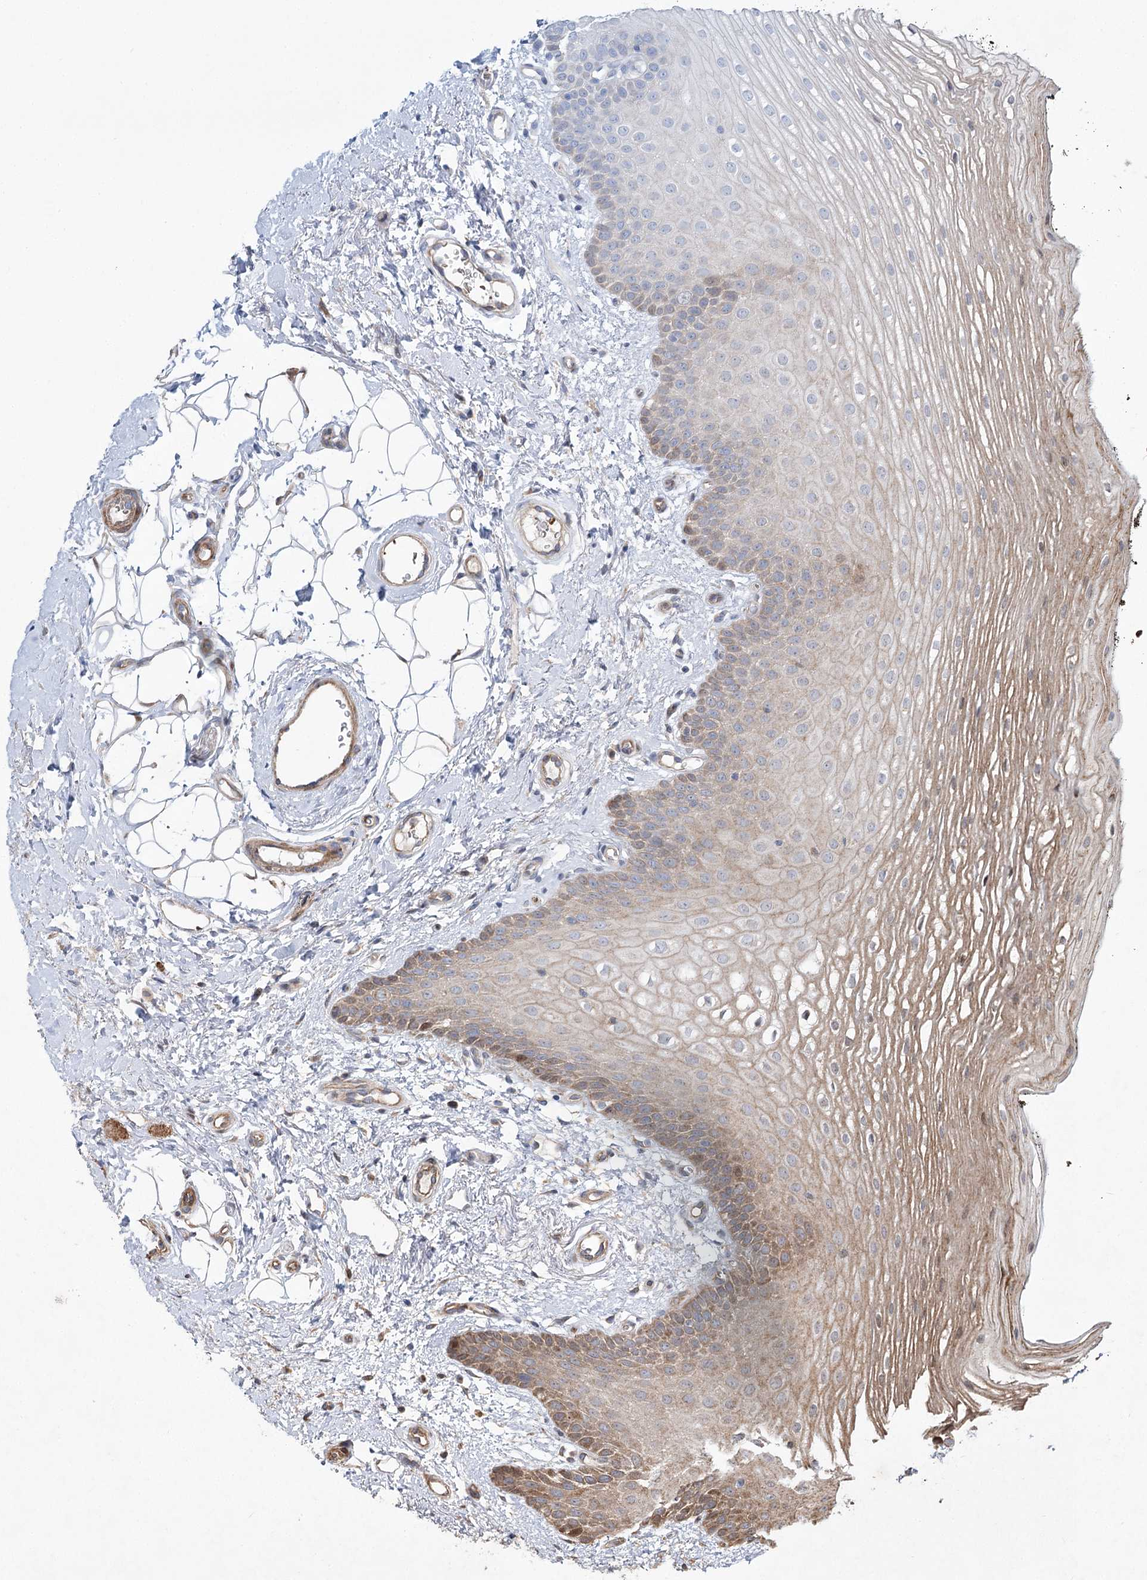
{"staining": {"intensity": "moderate", "quantity": ">75%", "location": "cytoplasmic/membranous"}, "tissue": "oral mucosa", "cell_type": "Squamous epithelial cells", "image_type": "normal", "snomed": [{"axis": "morphology", "description": "No evidence of malignacy"}, {"axis": "topography", "description": "Oral tissue"}, {"axis": "topography", "description": "Head-Neck"}], "caption": "Squamous epithelial cells exhibit moderate cytoplasmic/membranous positivity in about >75% of cells in normal oral mucosa.", "gene": "SERINC5", "patient": {"sex": "male", "age": 68}}